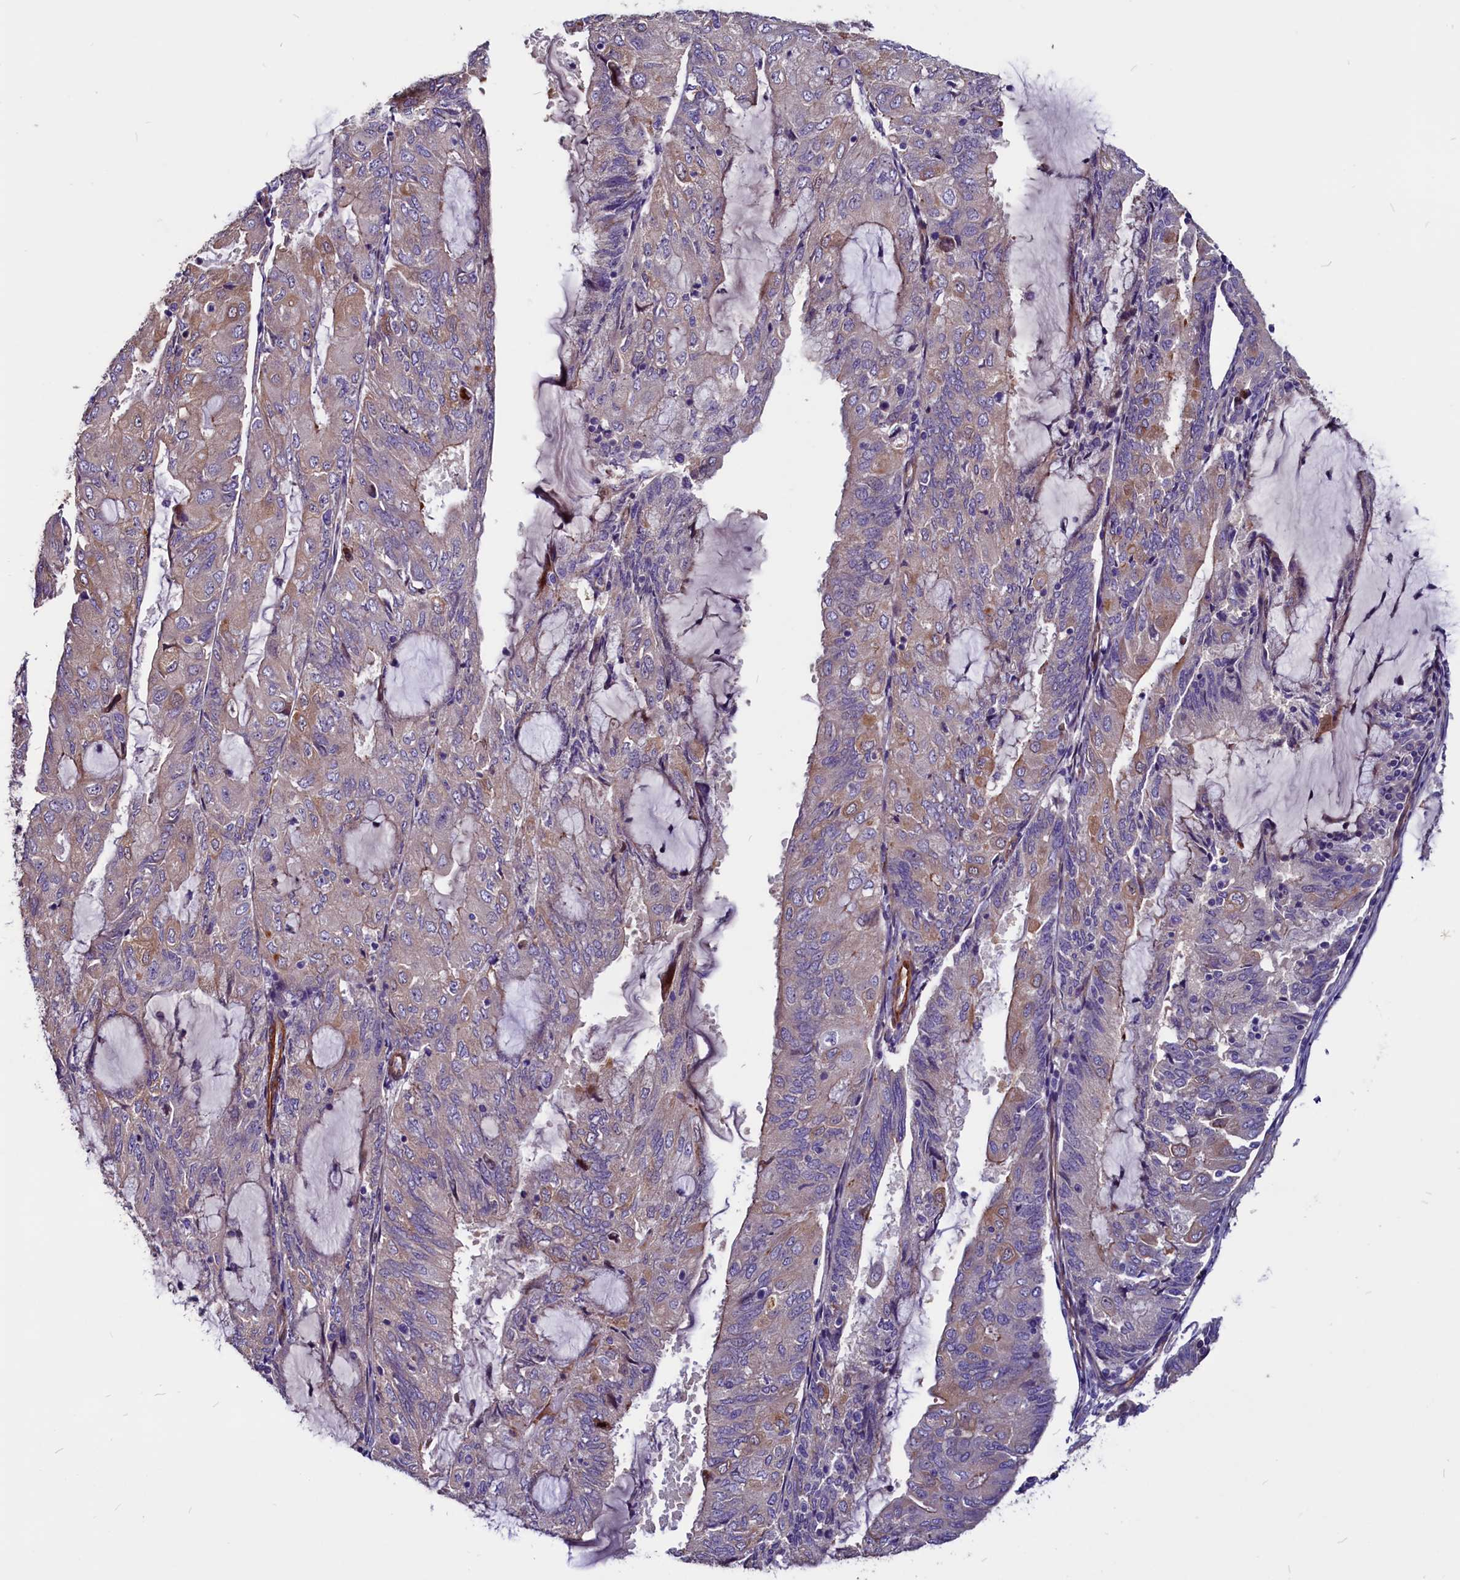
{"staining": {"intensity": "weak", "quantity": "<25%", "location": "cytoplasmic/membranous"}, "tissue": "endometrial cancer", "cell_type": "Tumor cells", "image_type": "cancer", "snomed": [{"axis": "morphology", "description": "Adenocarcinoma, NOS"}, {"axis": "topography", "description": "Endometrium"}], "caption": "IHC image of neoplastic tissue: endometrial adenocarcinoma stained with DAB shows no significant protein staining in tumor cells.", "gene": "ZNF749", "patient": {"sex": "female", "age": 81}}